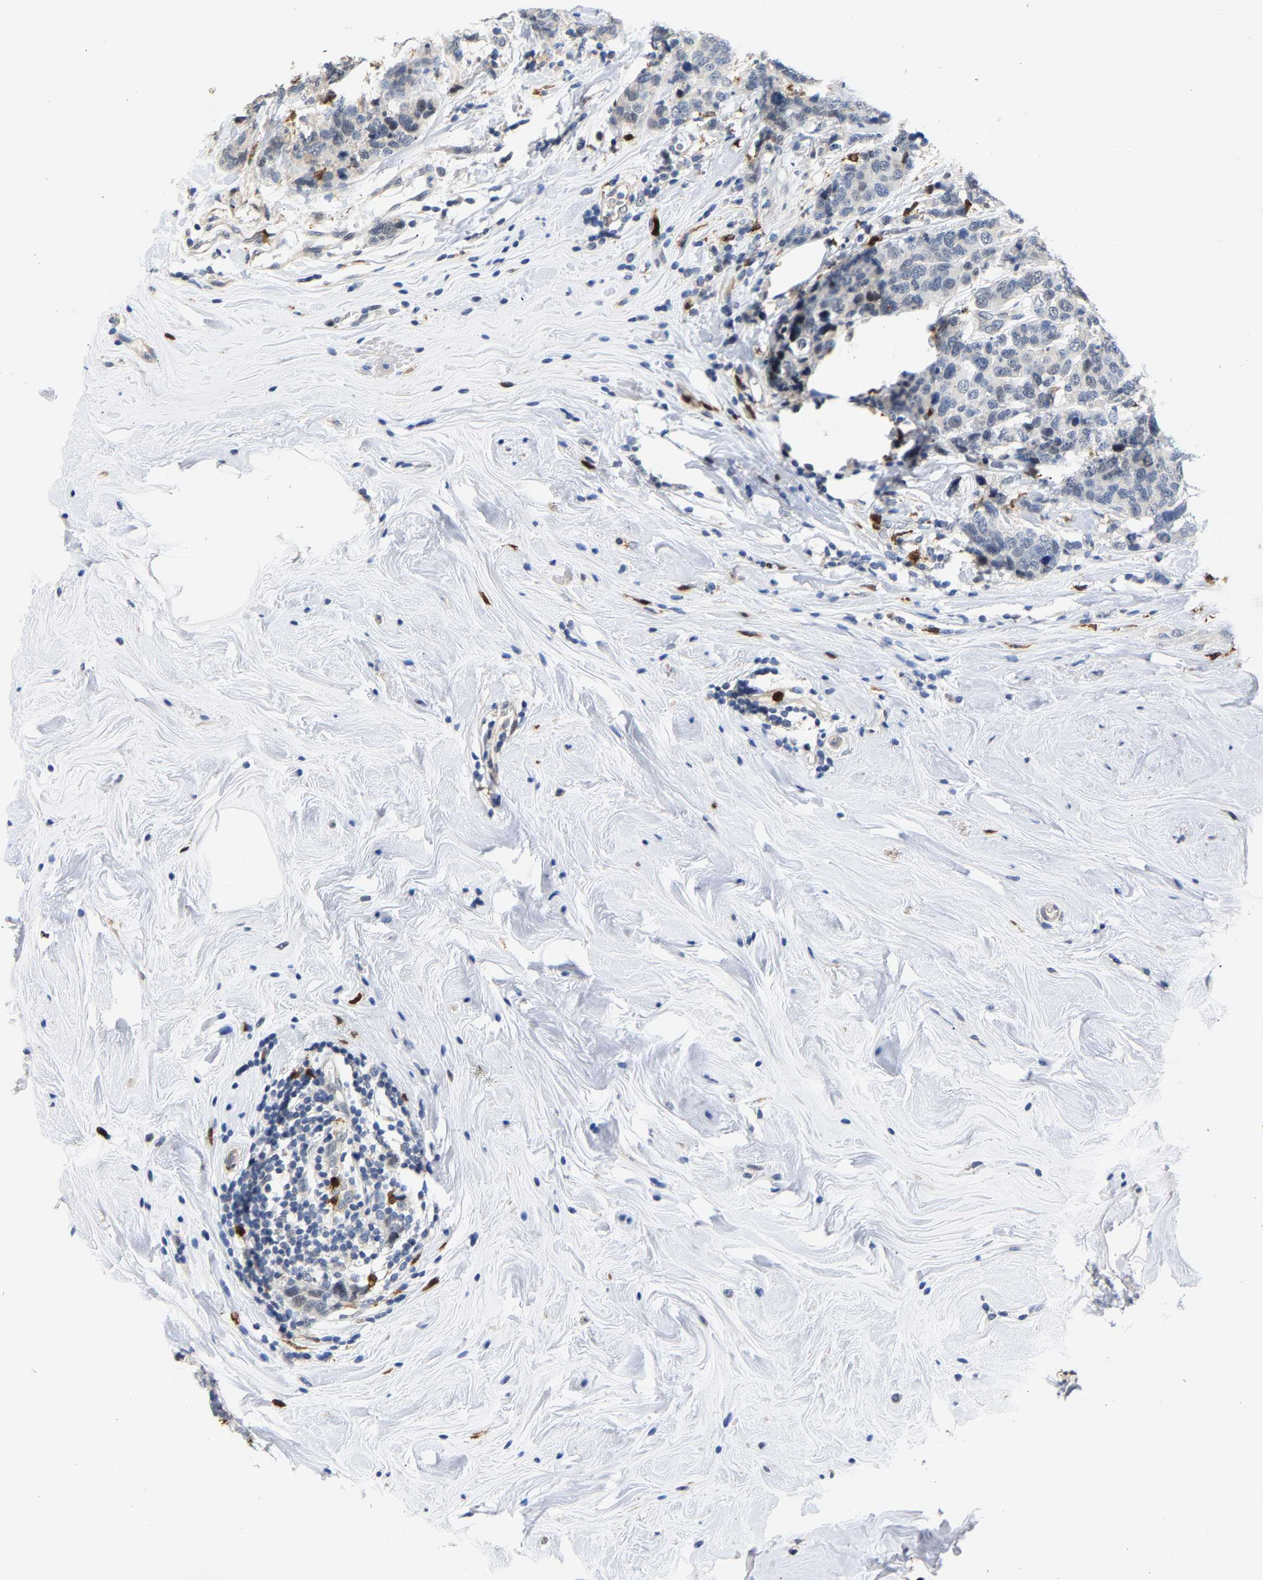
{"staining": {"intensity": "negative", "quantity": "none", "location": "none"}, "tissue": "breast cancer", "cell_type": "Tumor cells", "image_type": "cancer", "snomed": [{"axis": "morphology", "description": "Lobular carcinoma"}, {"axis": "topography", "description": "Breast"}], "caption": "Human breast lobular carcinoma stained for a protein using IHC displays no positivity in tumor cells.", "gene": "TDRD7", "patient": {"sex": "female", "age": 59}}